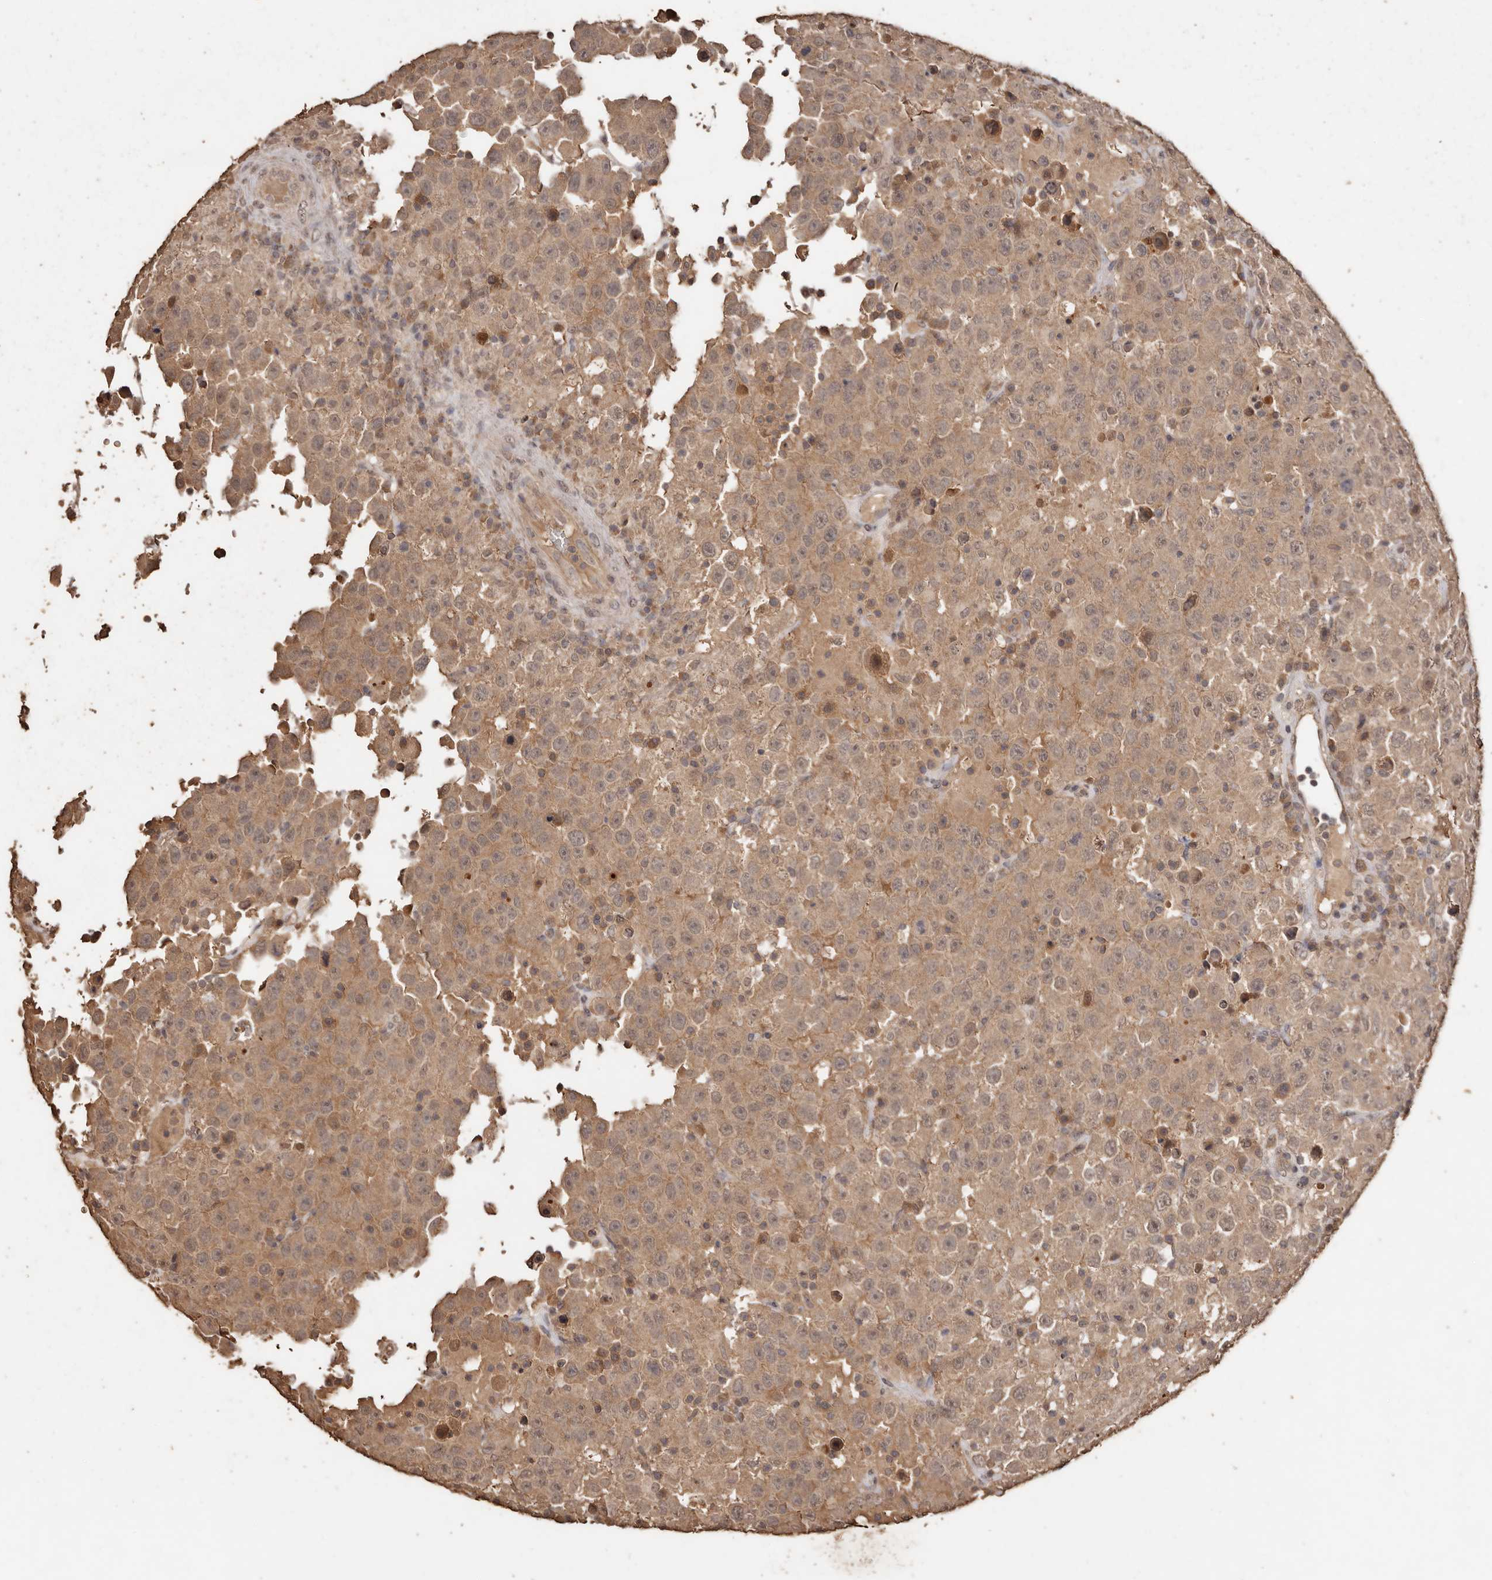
{"staining": {"intensity": "weak", "quantity": ">75%", "location": "cytoplasmic/membranous"}, "tissue": "testis cancer", "cell_type": "Tumor cells", "image_type": "cancer", "snomed": [{"axis": "morphology", "description": "Seminoma, NOS"}, {"axis": "topography", "description": "Testis"}], "caption": "Protein expression analysis of human seminoma (testis) reveals weak cytoplasmic/membranous positivity in about >75% of tumor cells.", "gene": "PKDCC", "patient": {"sex": "male", "age": 41}}